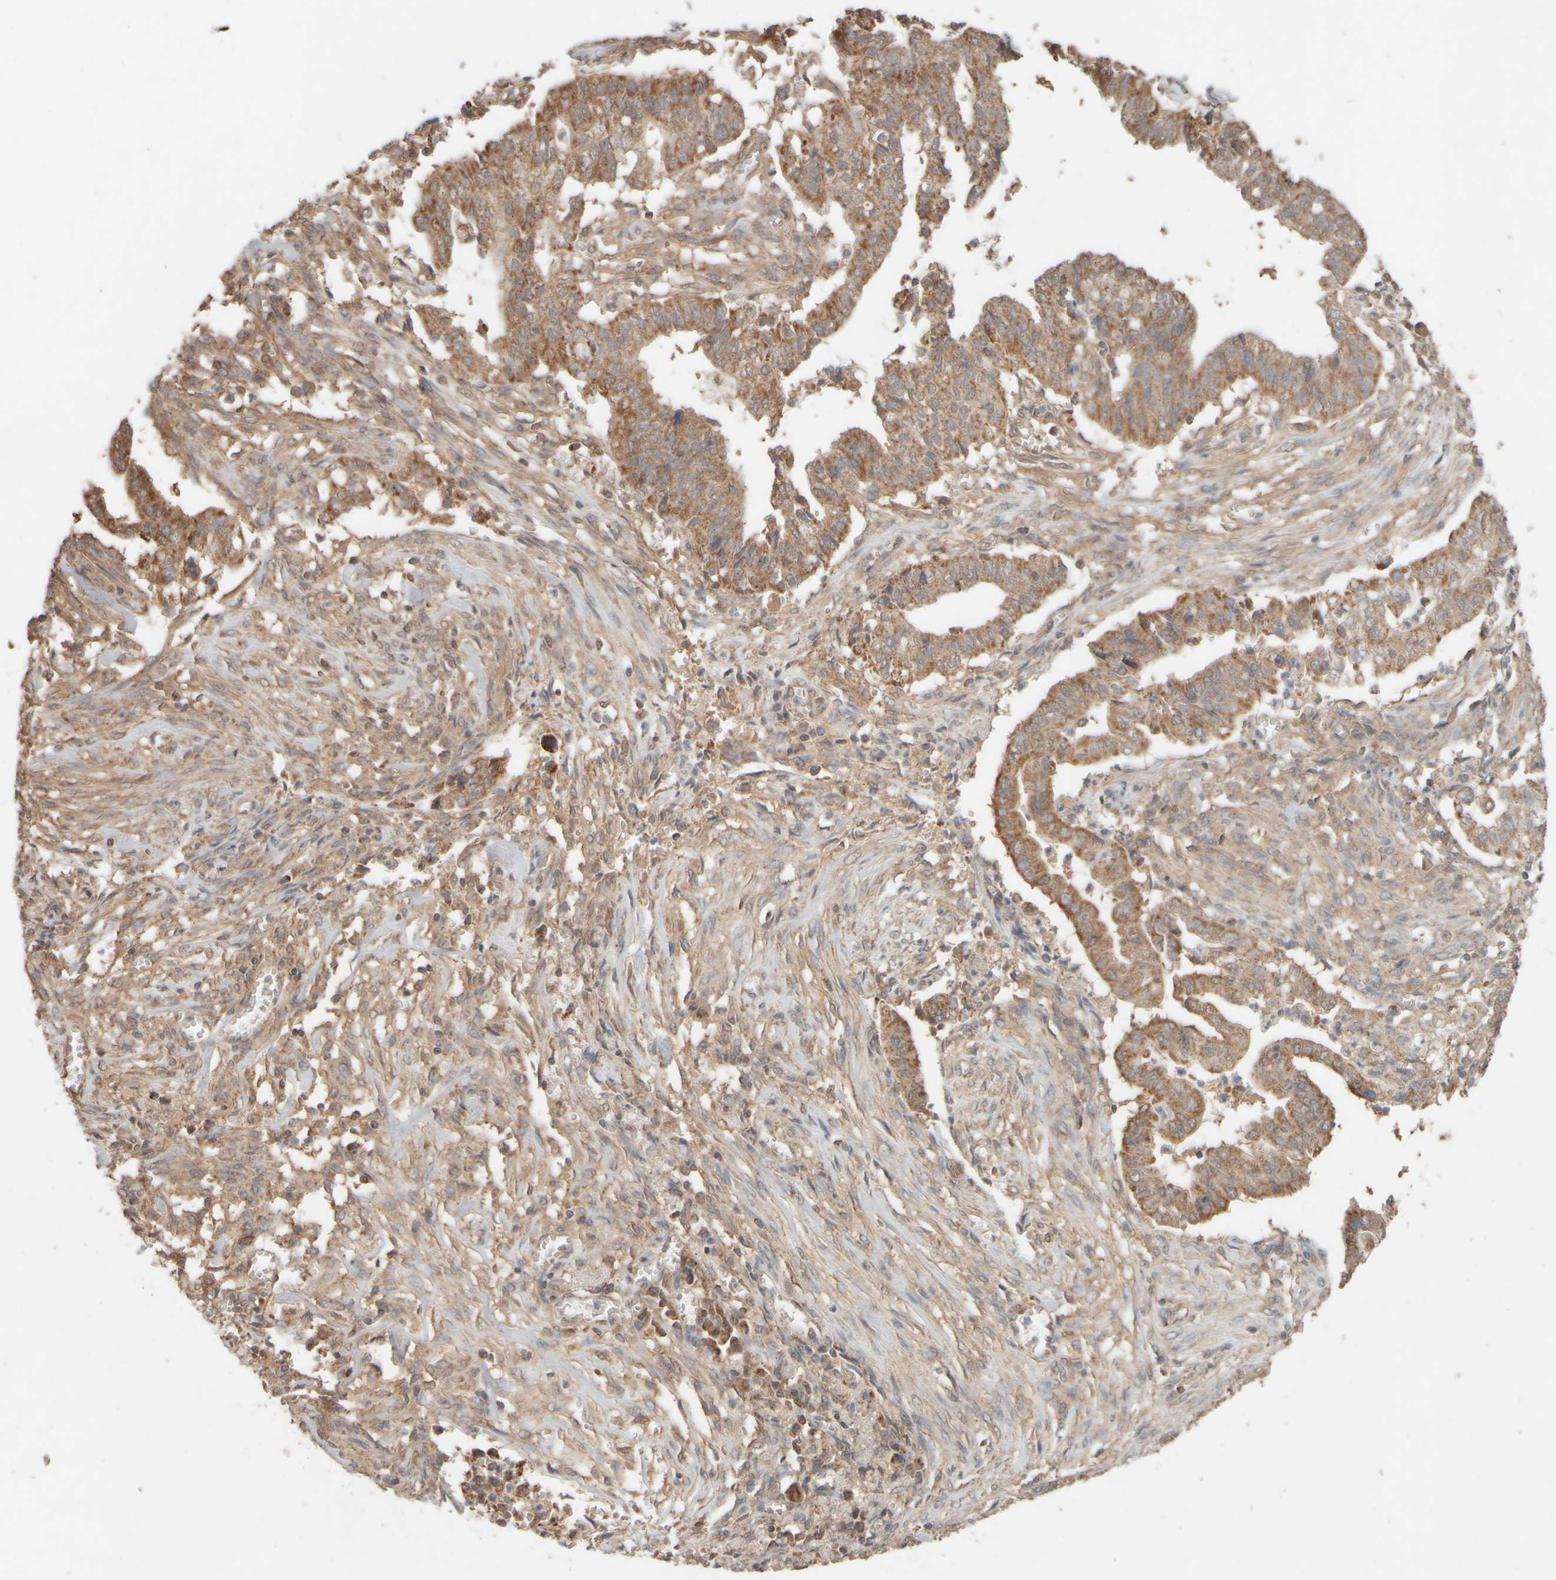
{"staining": {"intensity": "moderate", "quantity": ">75%", "location": "cytoplasmic/membranous"}, "tissue": "cervical cancer", "cell_type": "Tumor cells", "image_type": "cancer", "snomed": [{"axis": "morphology", "description": "Adenocarcinoma, NOS"}, {"axis": "topography", "description": "Cervix"}], "caption": "Cervical cancer (adenocarcinoma) stained with a protein marker demonstrates moderate staining in tumor cells.", "gene": "EIF2B3", "patient": {"sex": "female", "age": 44}}